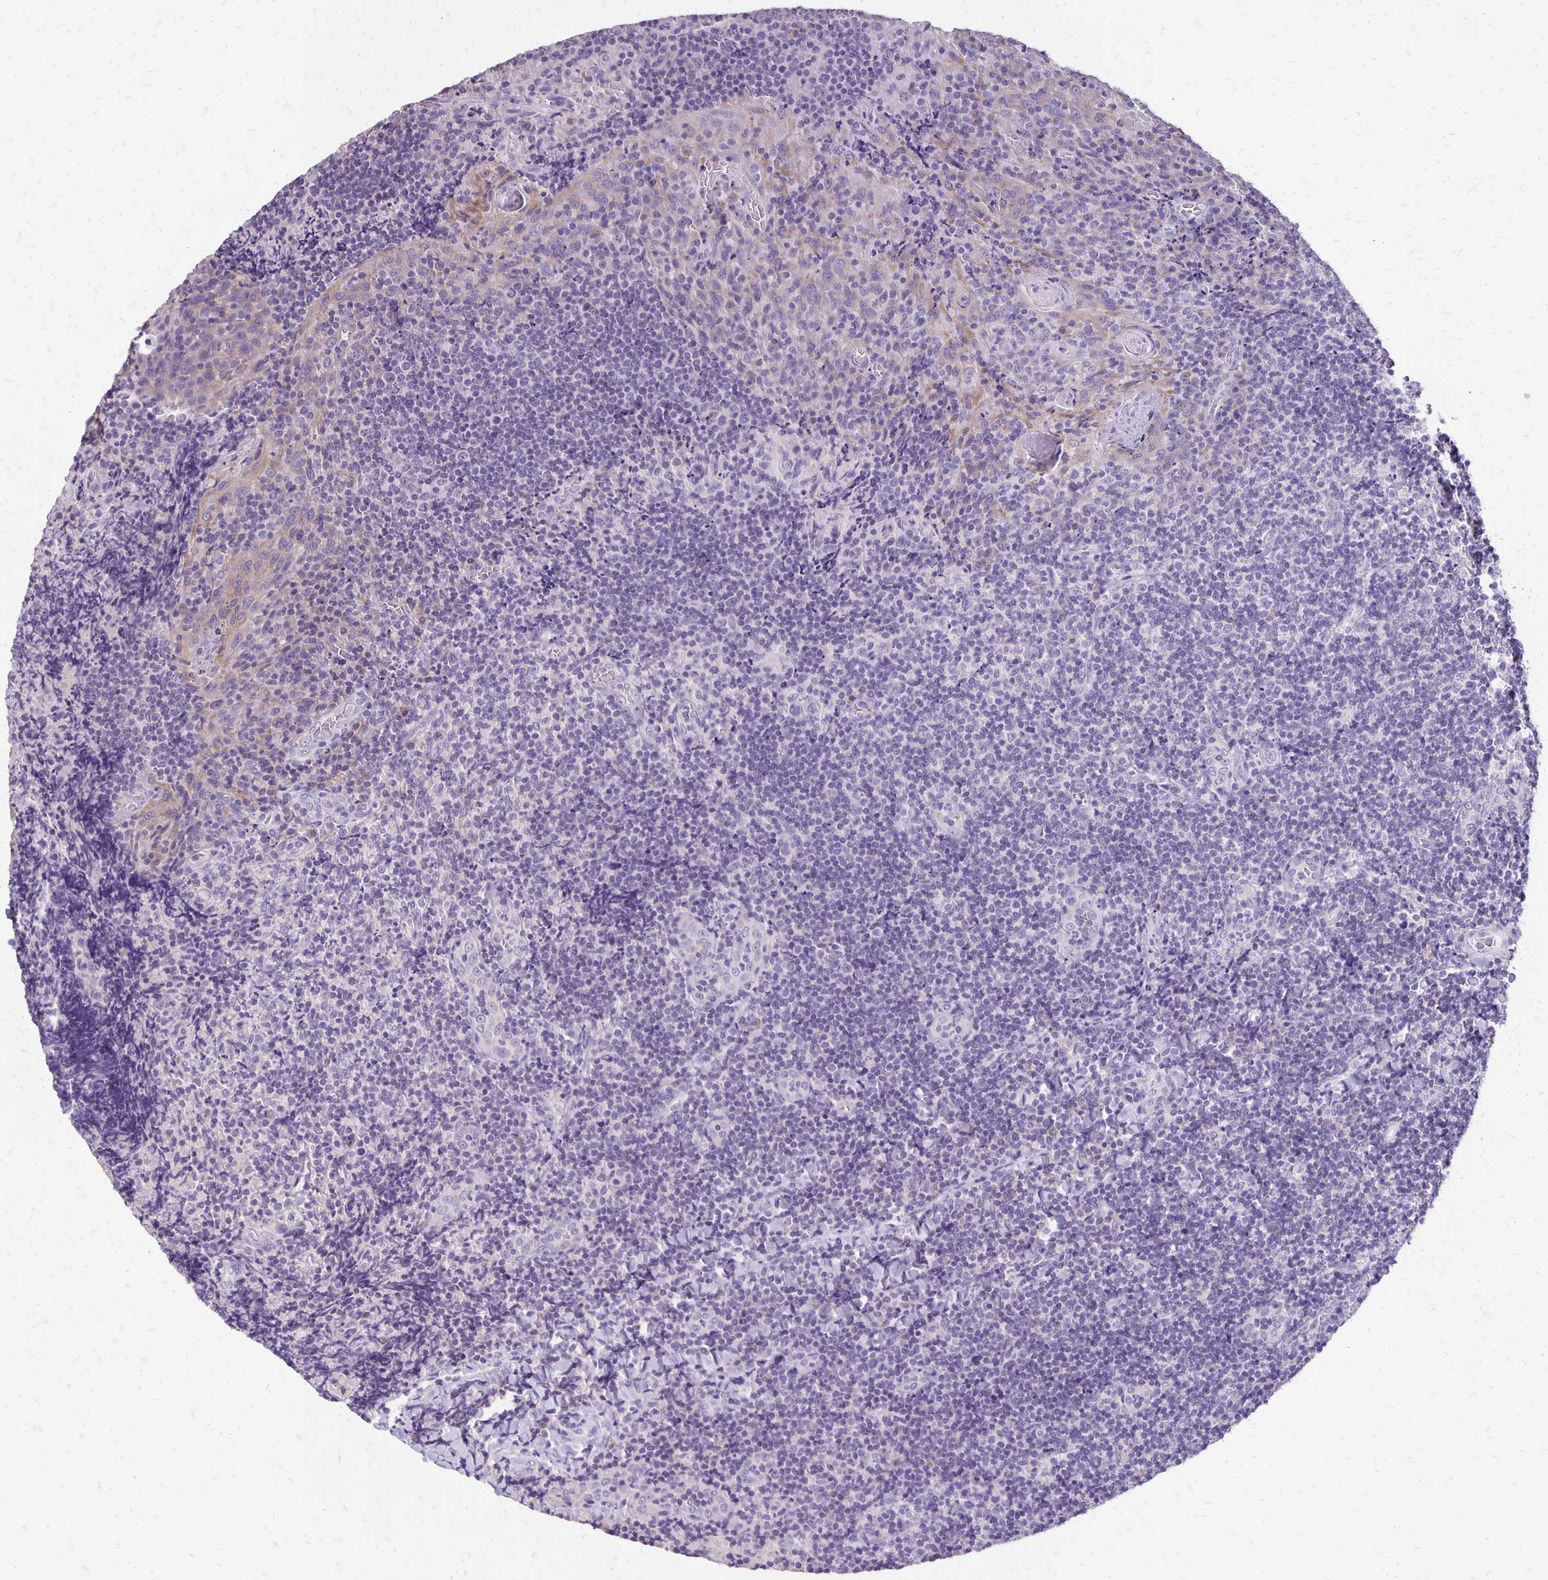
{"staining": {"intensity": "negative", "quantity": "none", "location": "none"}, "tissue": "tonsil", "cell_type": "Germinal center cells", "image_type": "normal", "snomed": [{"axis": "morphology", "description": "Normal tissue, NOS"}, {"axis": "topography", "description": "Tonsil"}], "caption": "Micrograph shows no protein positivity in germinal center cells of unremarkable tonsil.", "gene": "ANKRD45", "patient": {"sex": "male", "age": 17}}